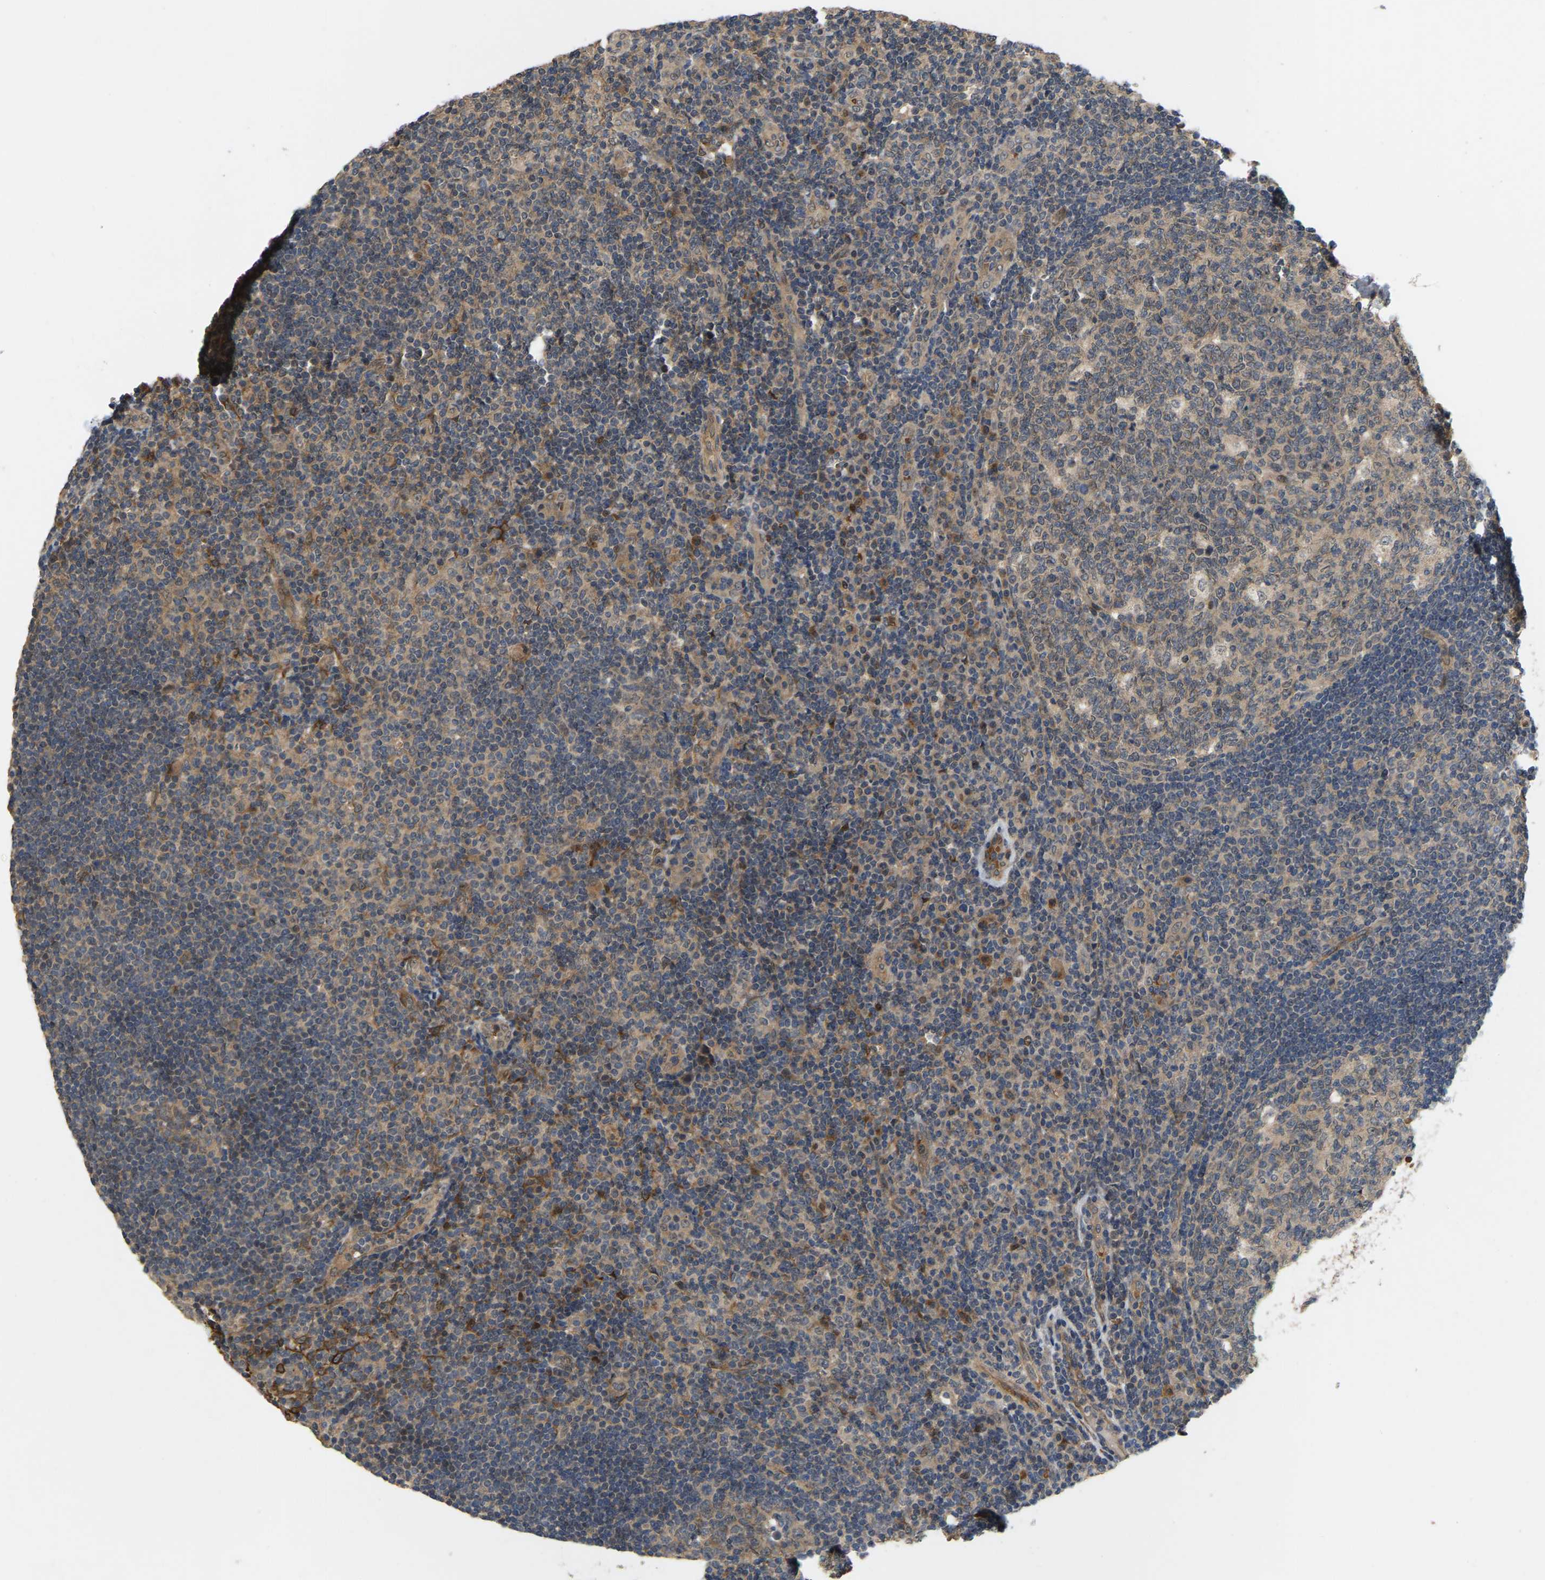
{"staining": {"intensity": "weak", "quantity": ">75%", "location": "cytoplasmic/membranous"}, "tissue": "tonsil", "cell_type": "Germinal center cells", "image_type": "normal", "snomed": [{"axis": "morphology", "description": "Normal tissue, NOS"}, {"axis": "topography", "description": "Tonsil"}], "caption": "Brown immunohistochemical staining in normal tonsil shows weak cytoplasmic/membranous staining in approximately >75% of germinal center cells.", "gene": "LIMK2", "patient": {"sex": "female", "age": 40}}